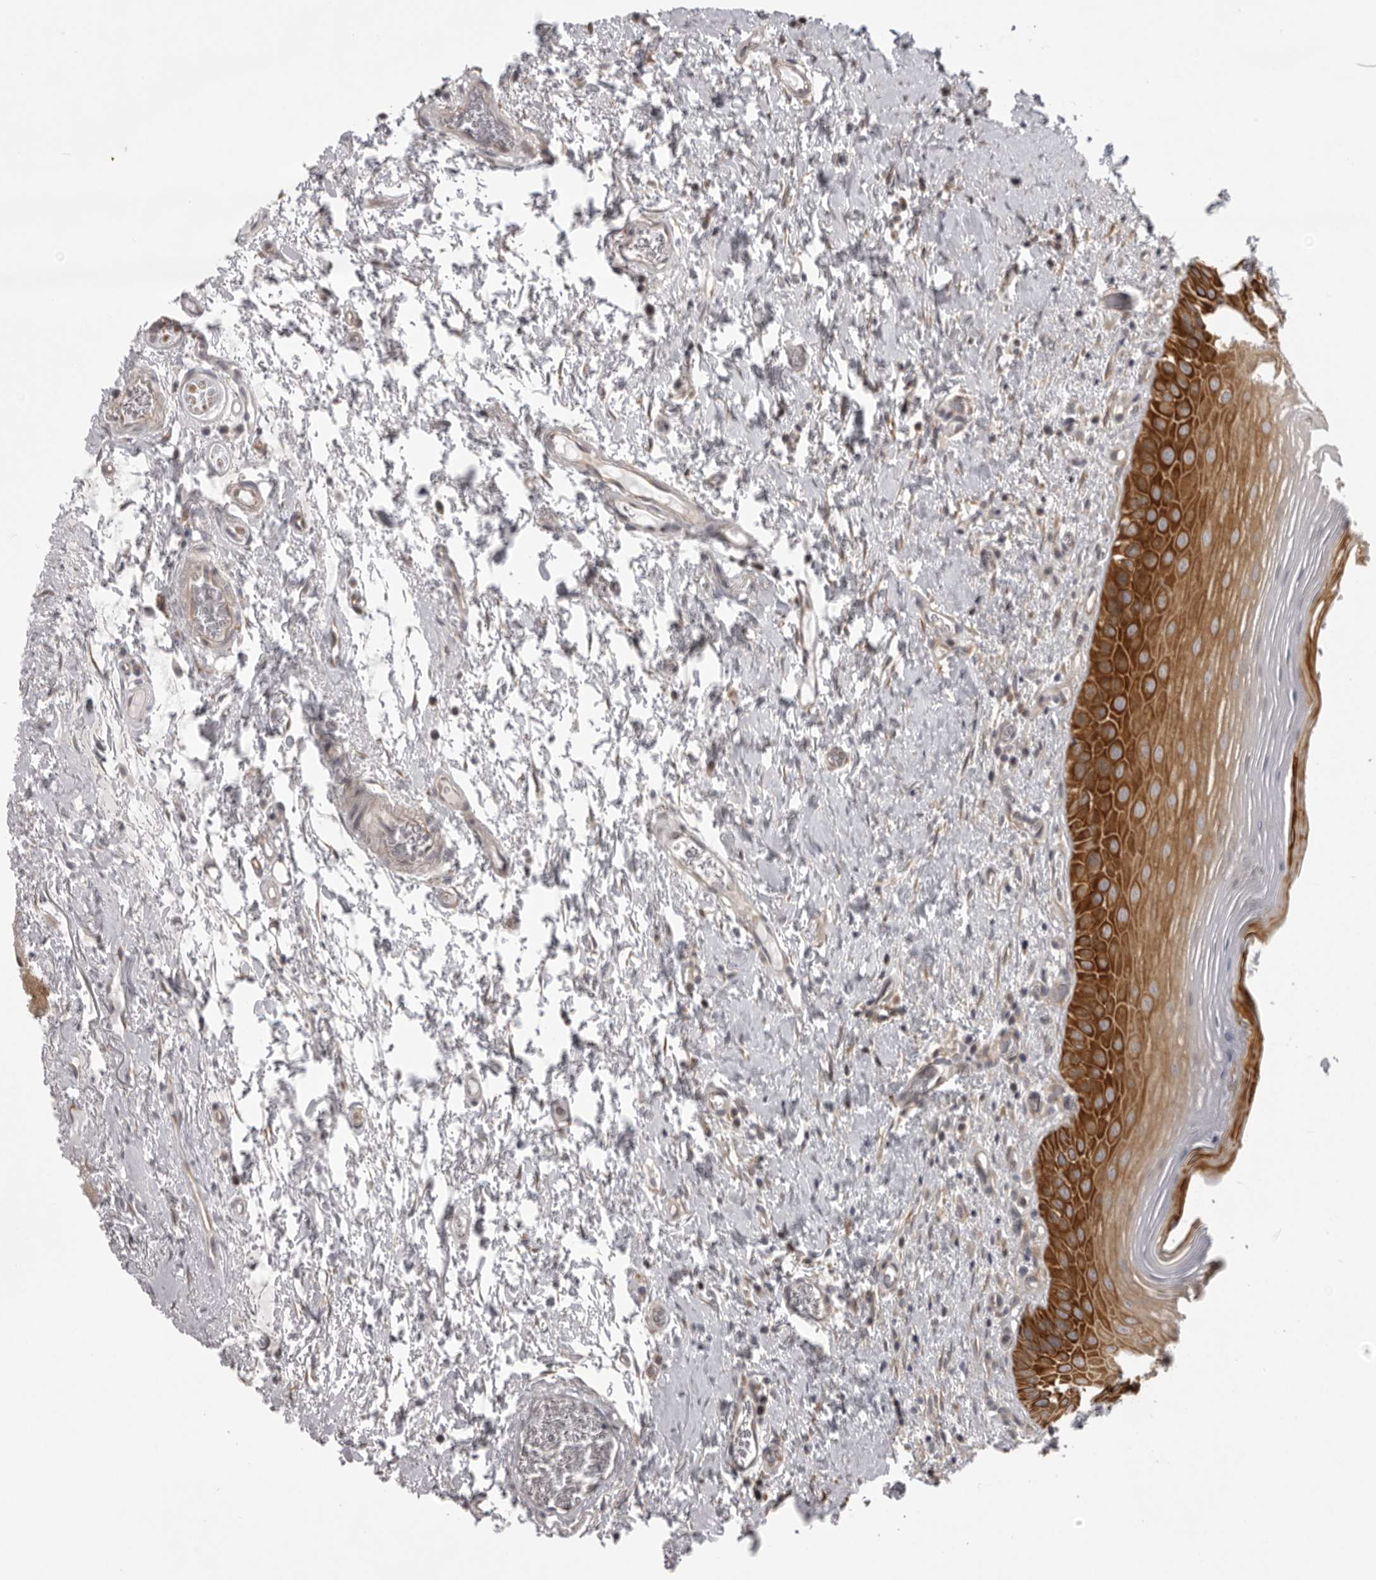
{"staining": {"intensity": "strong", "quantity": "25%-75%", "location": "cytoplasmic/membranous"}, "tissue": "oral mucosa", "cell_type": "Squamous epithelial cells", "image_type": "normal", "snomed": [{"axis": "morphology", "description": "Normal tissue, NOS"}, {"axis": "topography", "description": "Oral tissue"}], "caption": "Immunohistochemical staining of normal human oral mucosa shows 25%-75% levels of strong cytoplasmic/membranous protein staining in about 25%-75% of squamous epithelial cells. (DAB (3,3'-diaminobenzidine) = brown stain, brightfield microscopy at high magnification).", "gene": "EPHA10", "patient": {"sex": "male", "age": 82}}